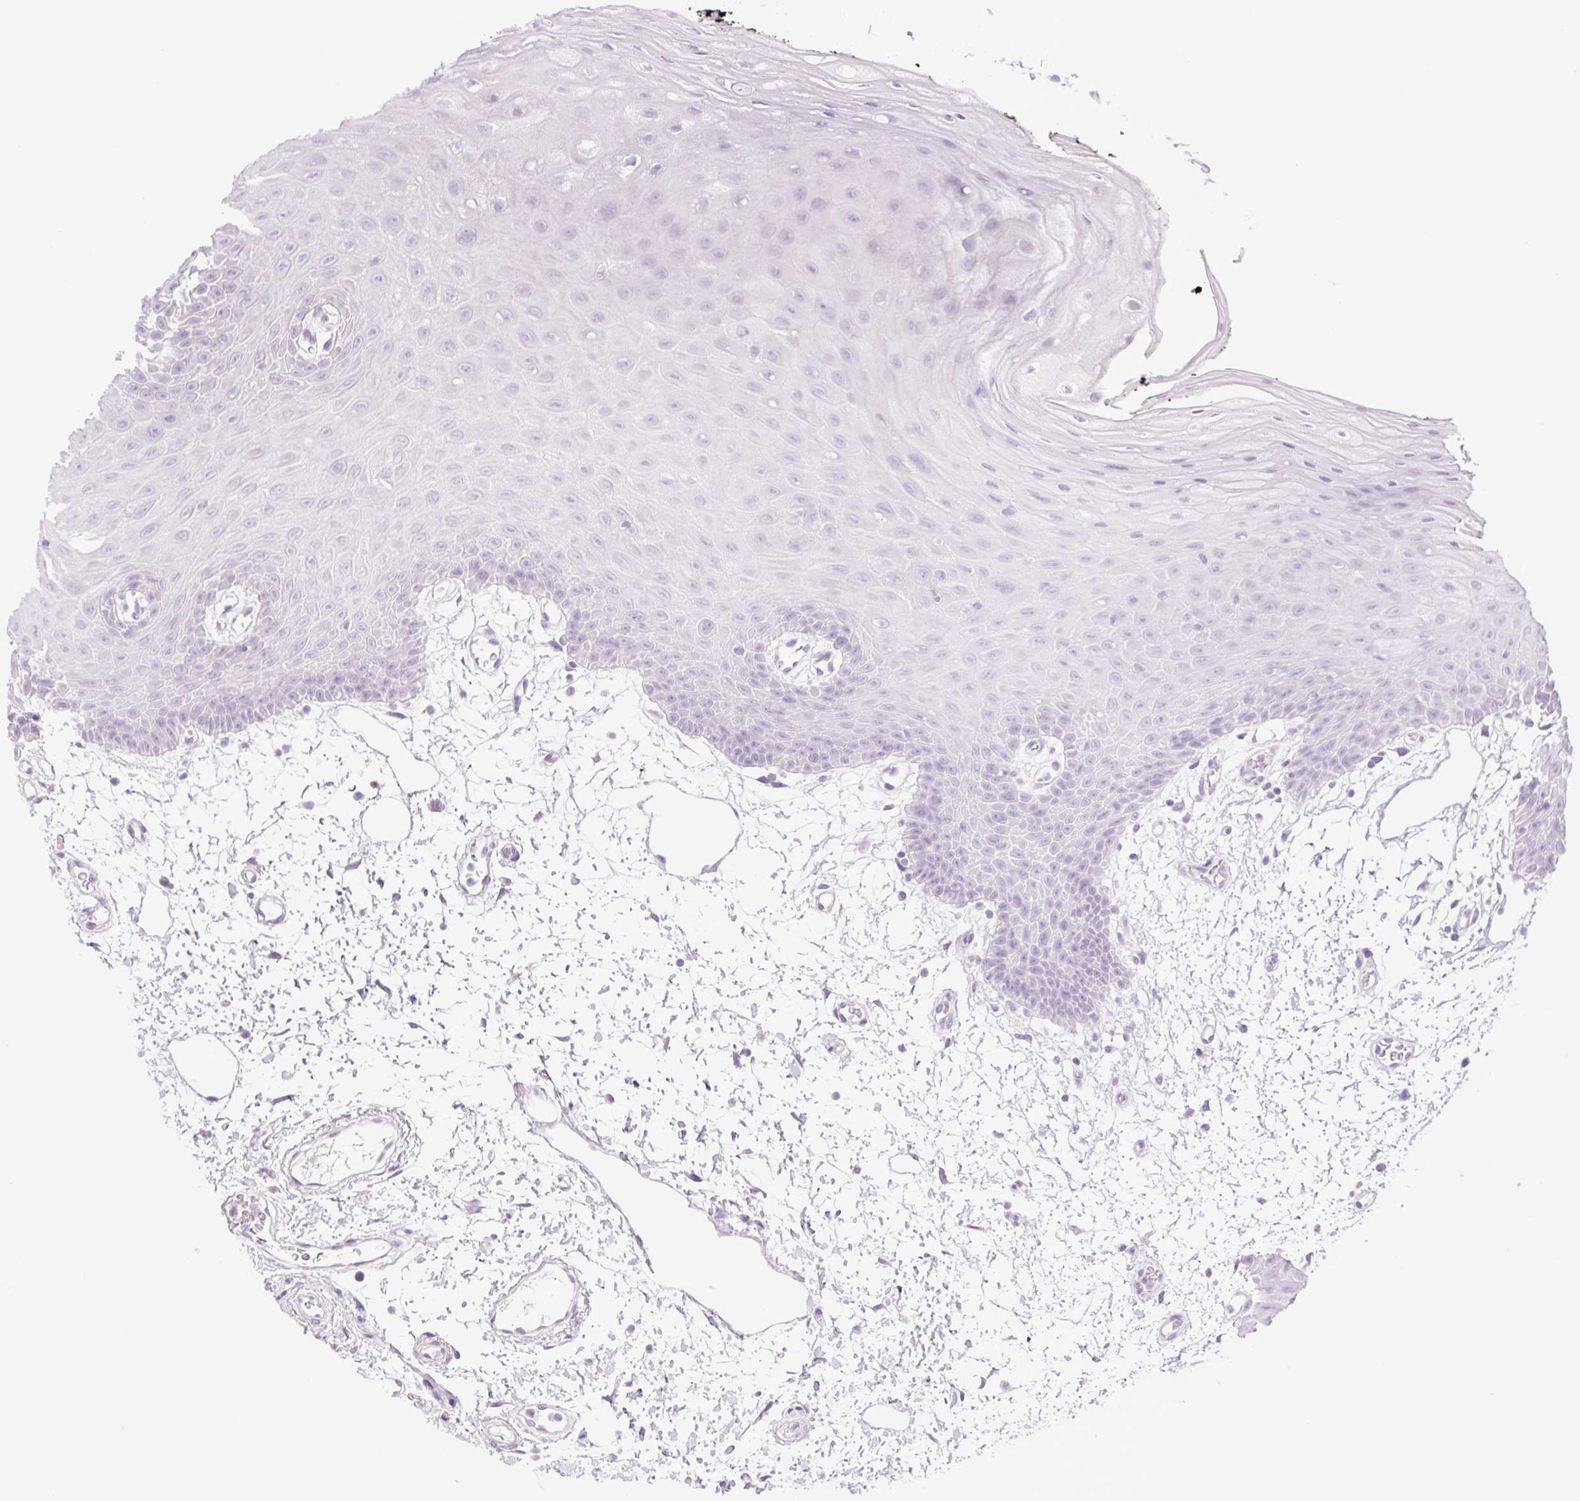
{"staining": {"intensity": "negative", "quantity": "none", "location": "none"}, "tissue": "oral mucosa", "cell_type": "Squamous epithelial cells", "image_type": "normal", "snomed": [{"axis": "morphology", "description": "Normal tissue, NOS"}, {"axis": "topography", "description": "Oral tissue"}], "caption": "A photomicrograph of human oral mucosa is negative for staining in squamous epithelial cells. Brightfield microscopy of IHC stained with DAB (3,3'-diaminobenzidine) (brown) and hematoxylin (blue), captured at high magnification.", "gene": "TBX15", "patient": {"sex": "female", "age": 59}}